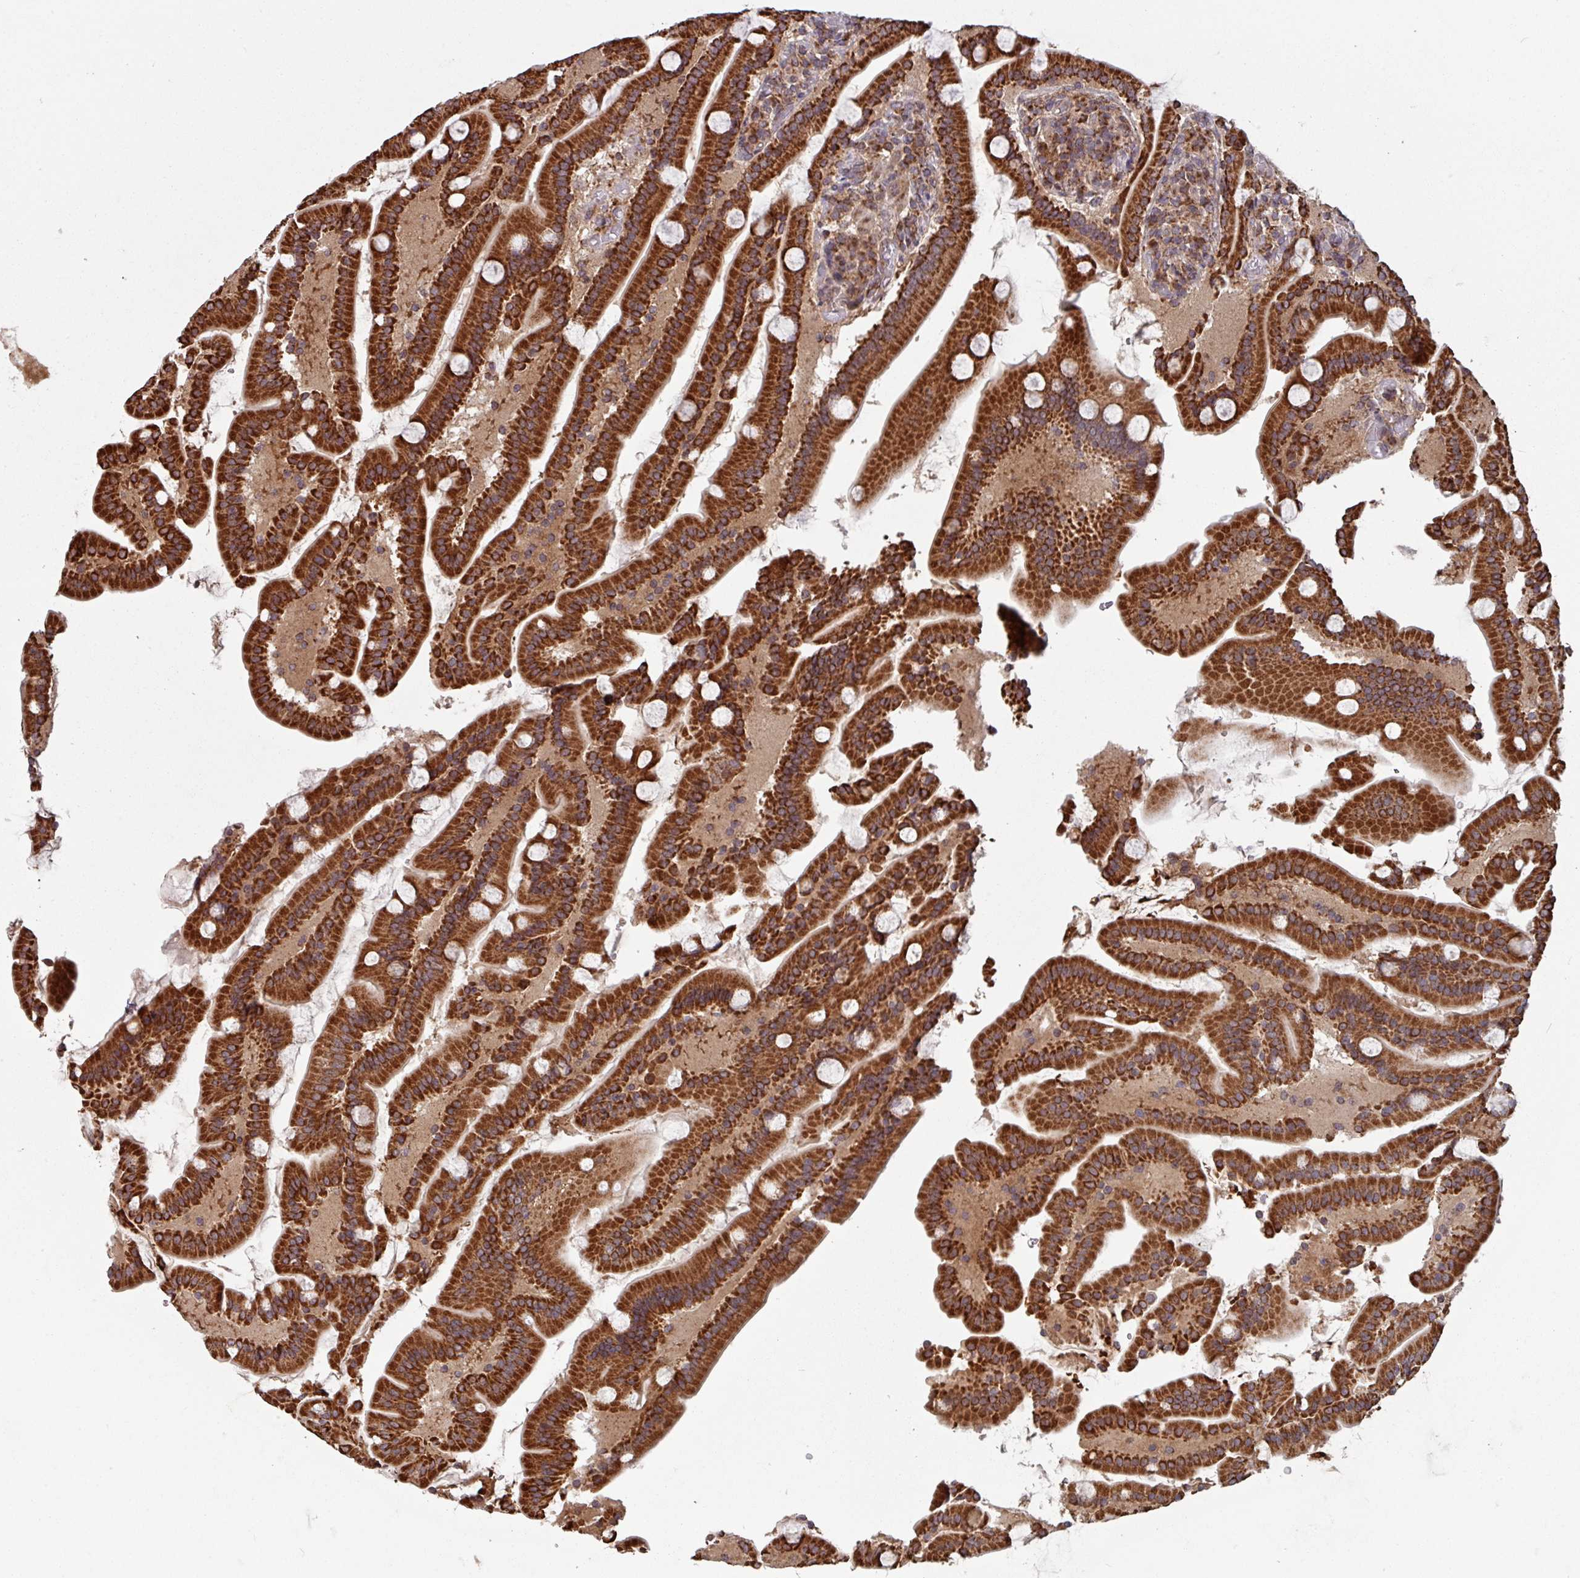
{"staining": {"intensity": "strong", "quantity": ">75%", "location": "cytoplasmic/membranous"}, "tissue": "duodenum", "cell_type": "Glandular cells", "image_type": "normal", "snomed": [{"axis": "morphology", "description": "Normal tissue, NOS"}, {"axis": "topography", "description": "Duodenum"}], "caption": "A high-resolution photomicrograph shows immunohistochemistry staining of normal duodenum, which exhibits strong cytoplasmic/membranous expression in about >75% of glandular cells.", "gene": "COX7C", "patient": {"sex": "male", "age": 55}}